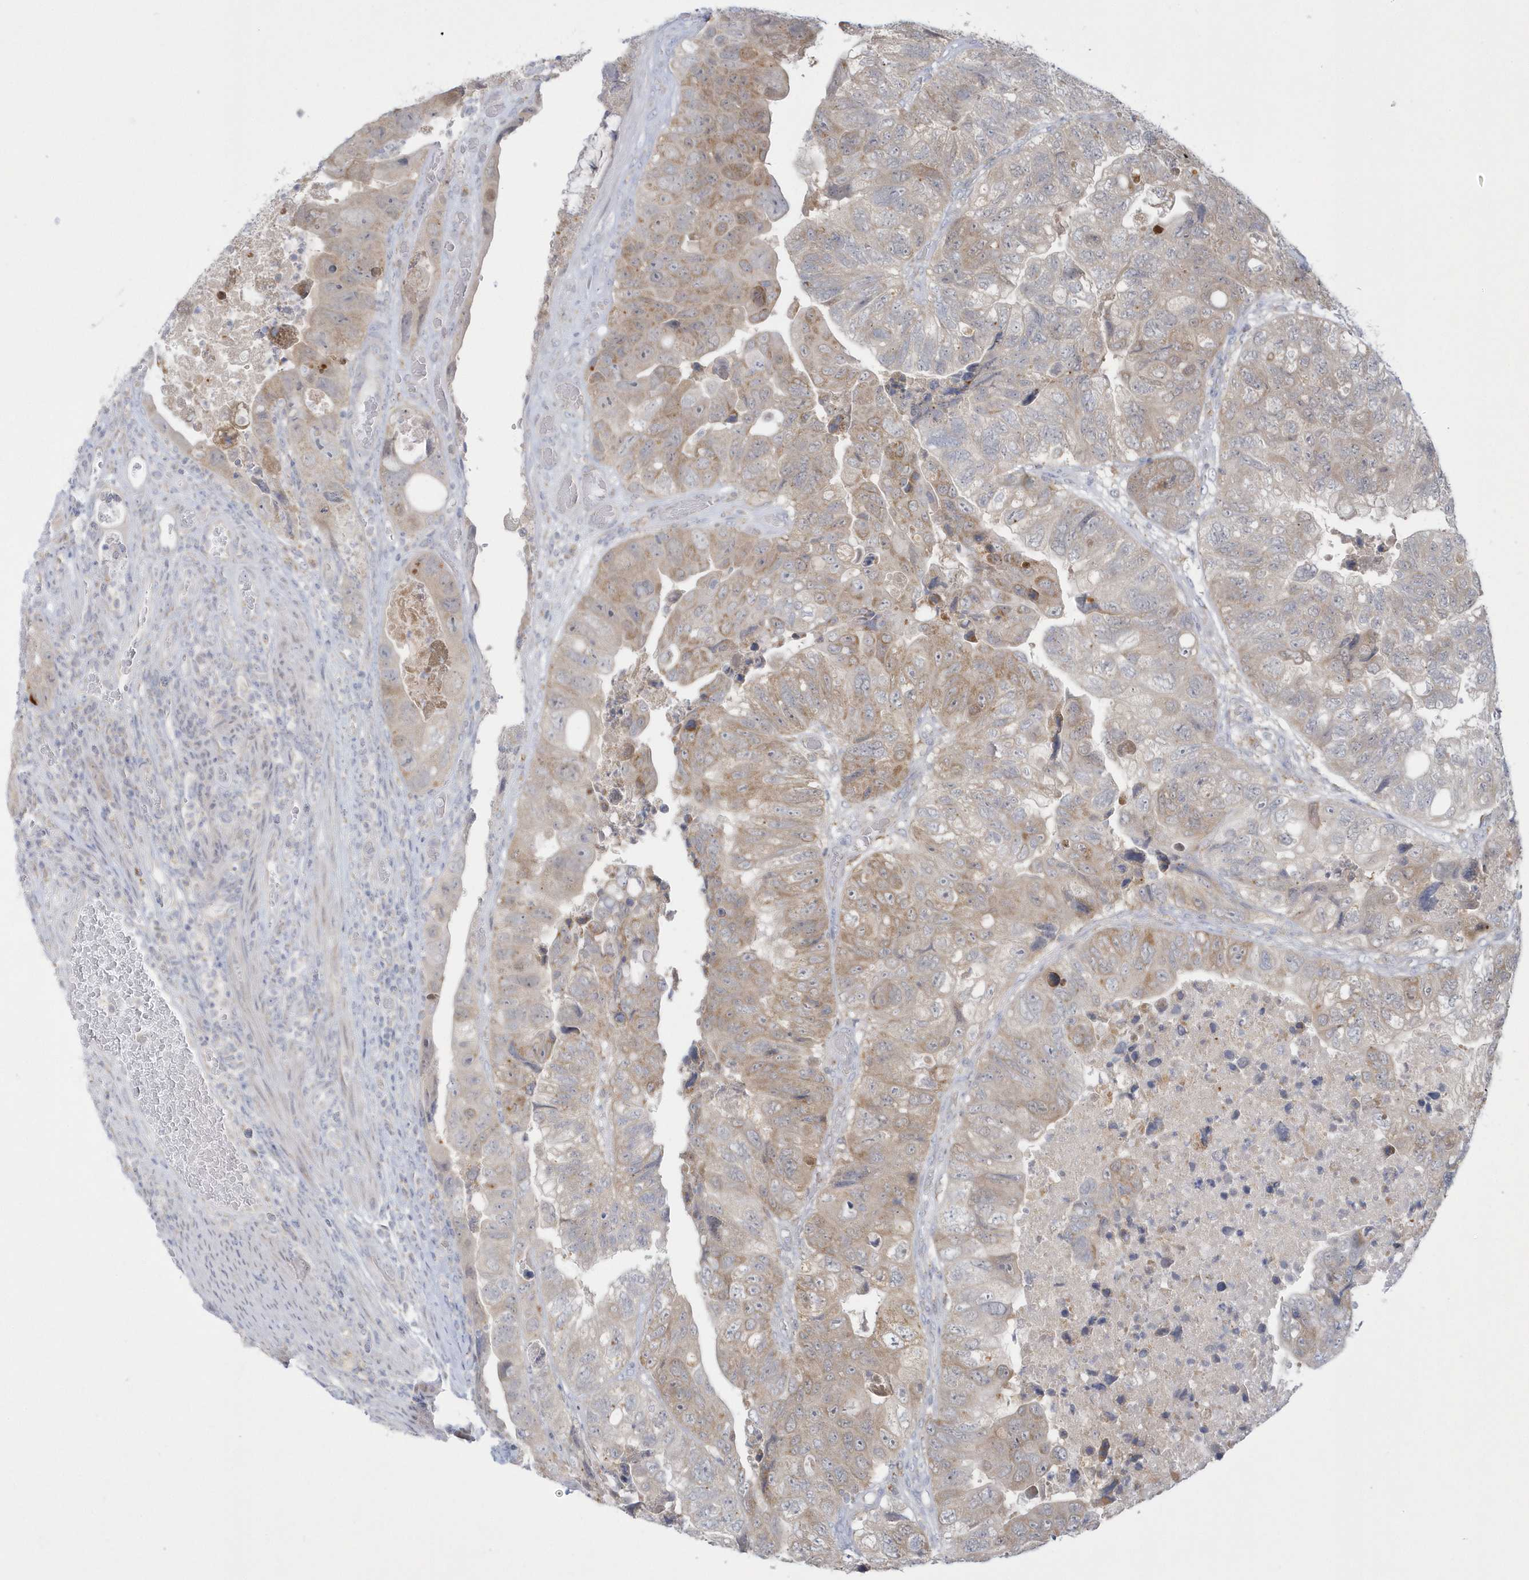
{"staining": {"intensity": "moderate", "quantity": "<25%", "location": "cytoplasmic/membranous"}, "tissue": "colorectal cancer", "cell_type": "Tumor cells", "image_type": "cancer", "snomed": [{"axis": "morphology", "description": "Adenocarcinoma, NOS"}, {"axis": "topography", "description": "Rectum"}], "caption": "High-magnification brightfield microscopy of colorectal cancer (adenocarcinoma) stained with DAB (3,3'-diaminobenzidine) (brown) and counterstained with hematoxylin (blue). tumor cells exhibit moderate cytoplasmic/membranous staining is appreciated in approximately<25% of cells.", "gene": "PCBD1", "patient": {"sex": "male", "age": 63}}